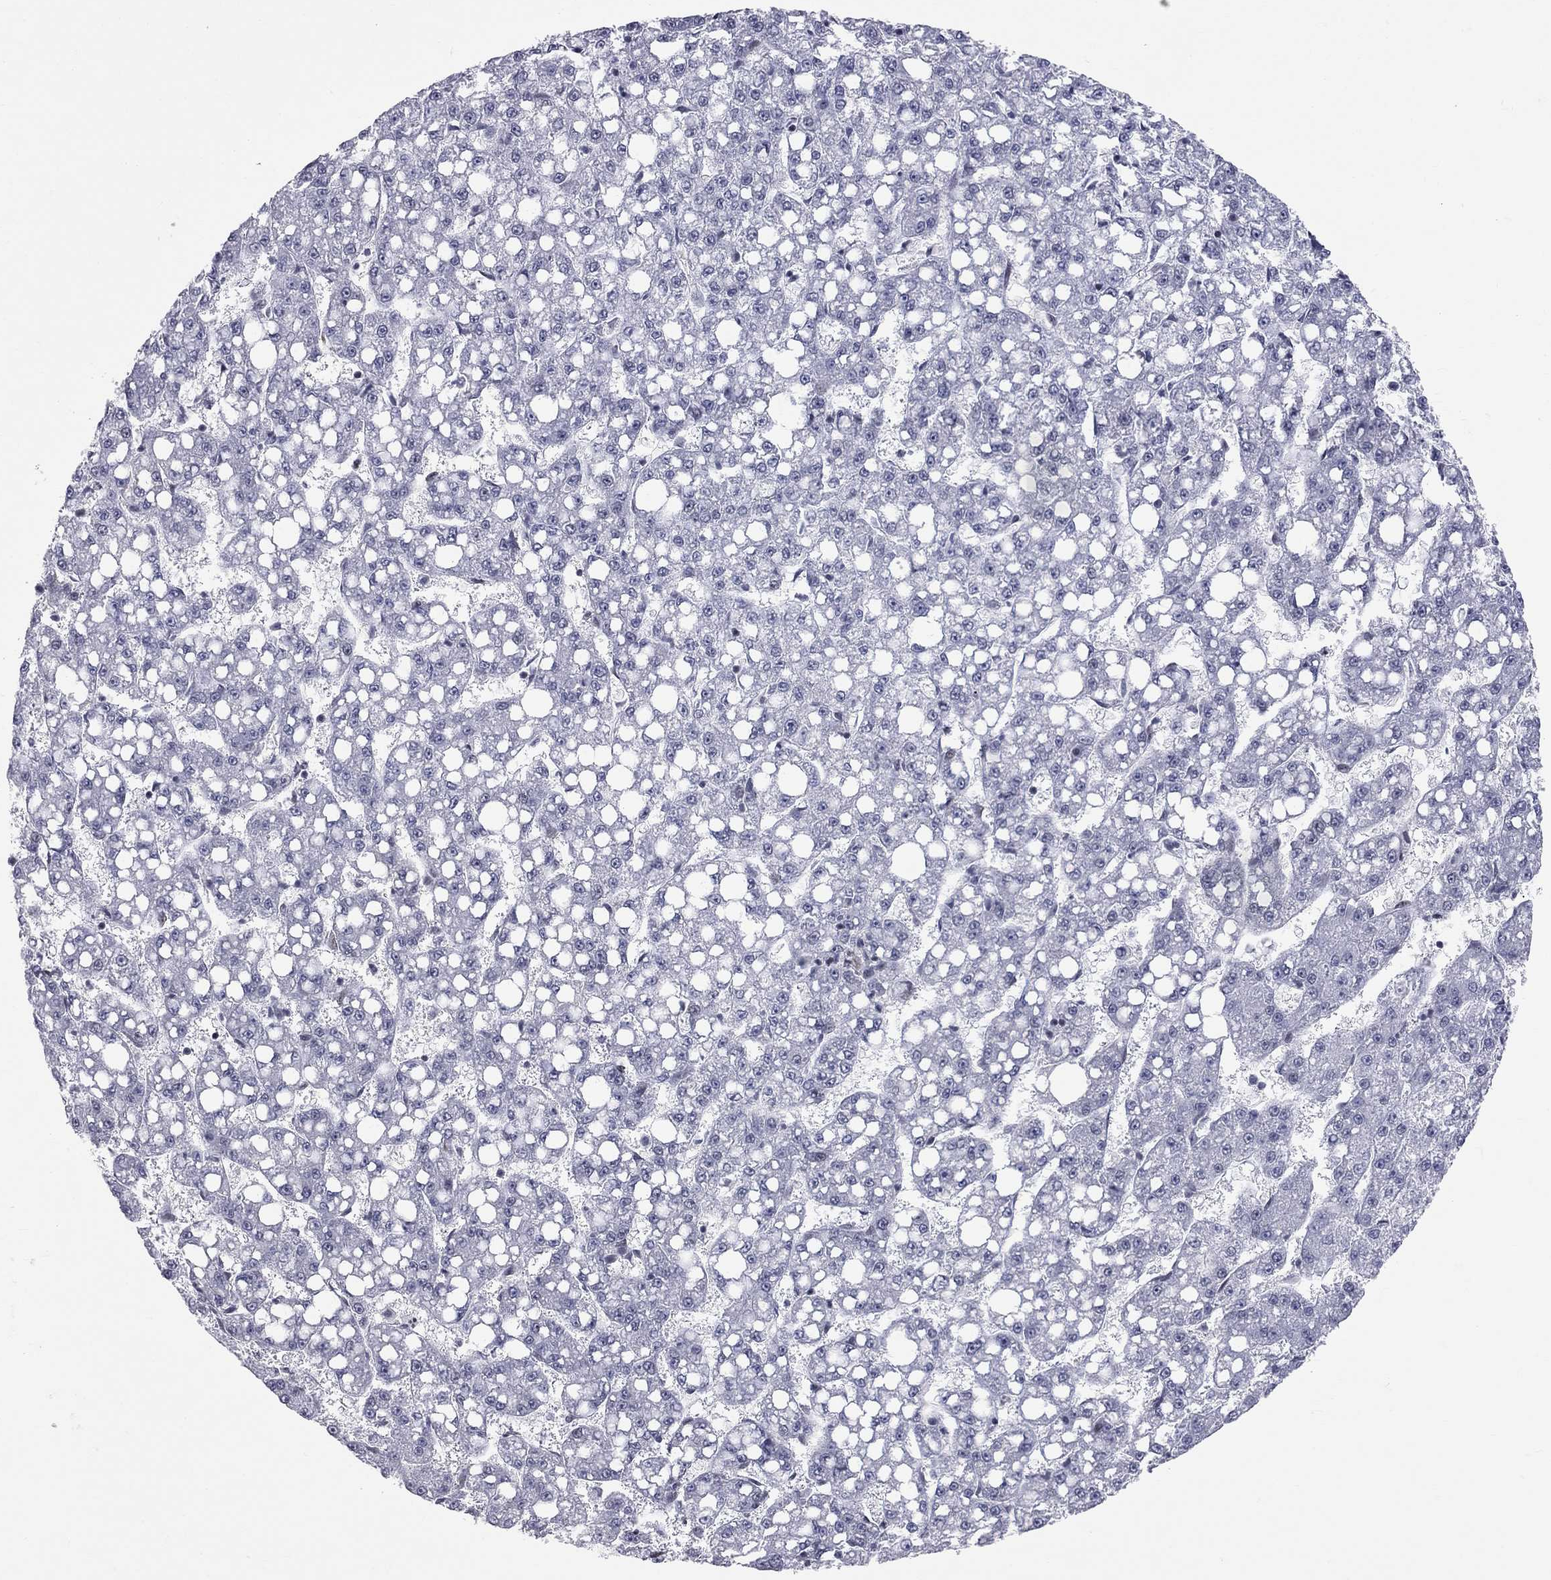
{"staining": {"intensity": "negative", "quantity": "none", "location": "none"}, "tissue": "liver cancer", "cell_type": "Tumor cells", "image_type": "cancer", "snomed": [{"axis": "morphology", "description": "Carcinoma, Hepatocellular, NOS"}, {"axis": "topography", "description": "Liver"}], "caption": "Immunohistochemistry (IHC) image of human liver hepatocellular carcinoma stained for a protein (brown), which shows no staining in tumor cells.", "gene": "MTNR1B", "patient": {"sex": "female", "age": 65}}